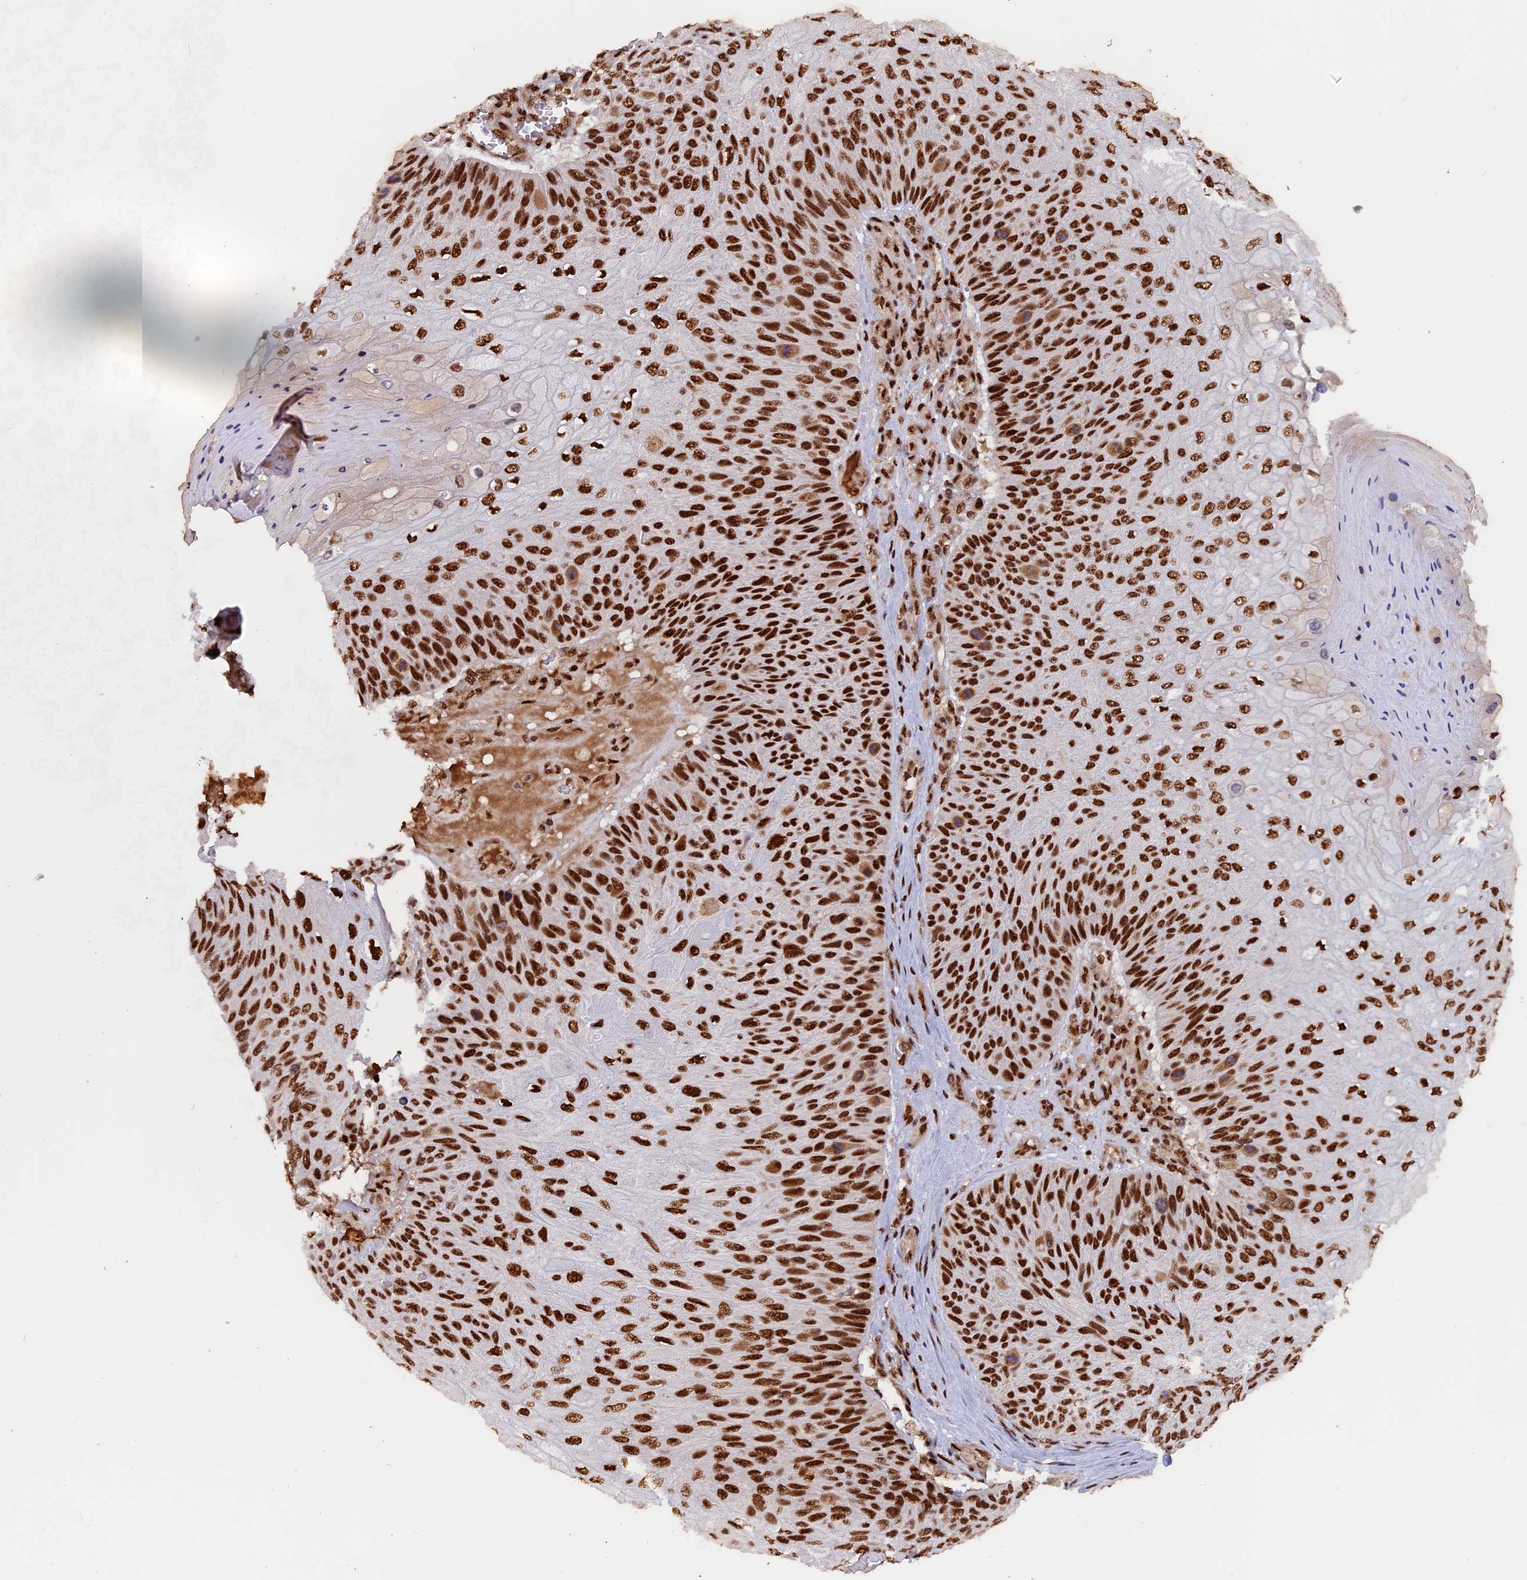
{"staining": {"intensity": "strong", "quantity": ">75%", "location": "nuclear"}, "tissue": "skin cancer", "cell_type": "Tumor cells", "image_type": "cancer", "snomed": [{"axis": "morphology", "description": "Squamous cell carcinoma, NOS"}, {"axis": "topography", "description": "Skin"}], "caption": "DAB (3,3'-diaminobenzidine) immunohistochemical staining of skin cancer displays strong nuclear protein expression in approximately >75% of tumor cells. The staining is performed using DAB brown chromogen to label protein expression. The nuclei are counter-stained blue using hematoxylin.", "gene": "RAMAC", "patient": {"sex": "female", "age": 88}}